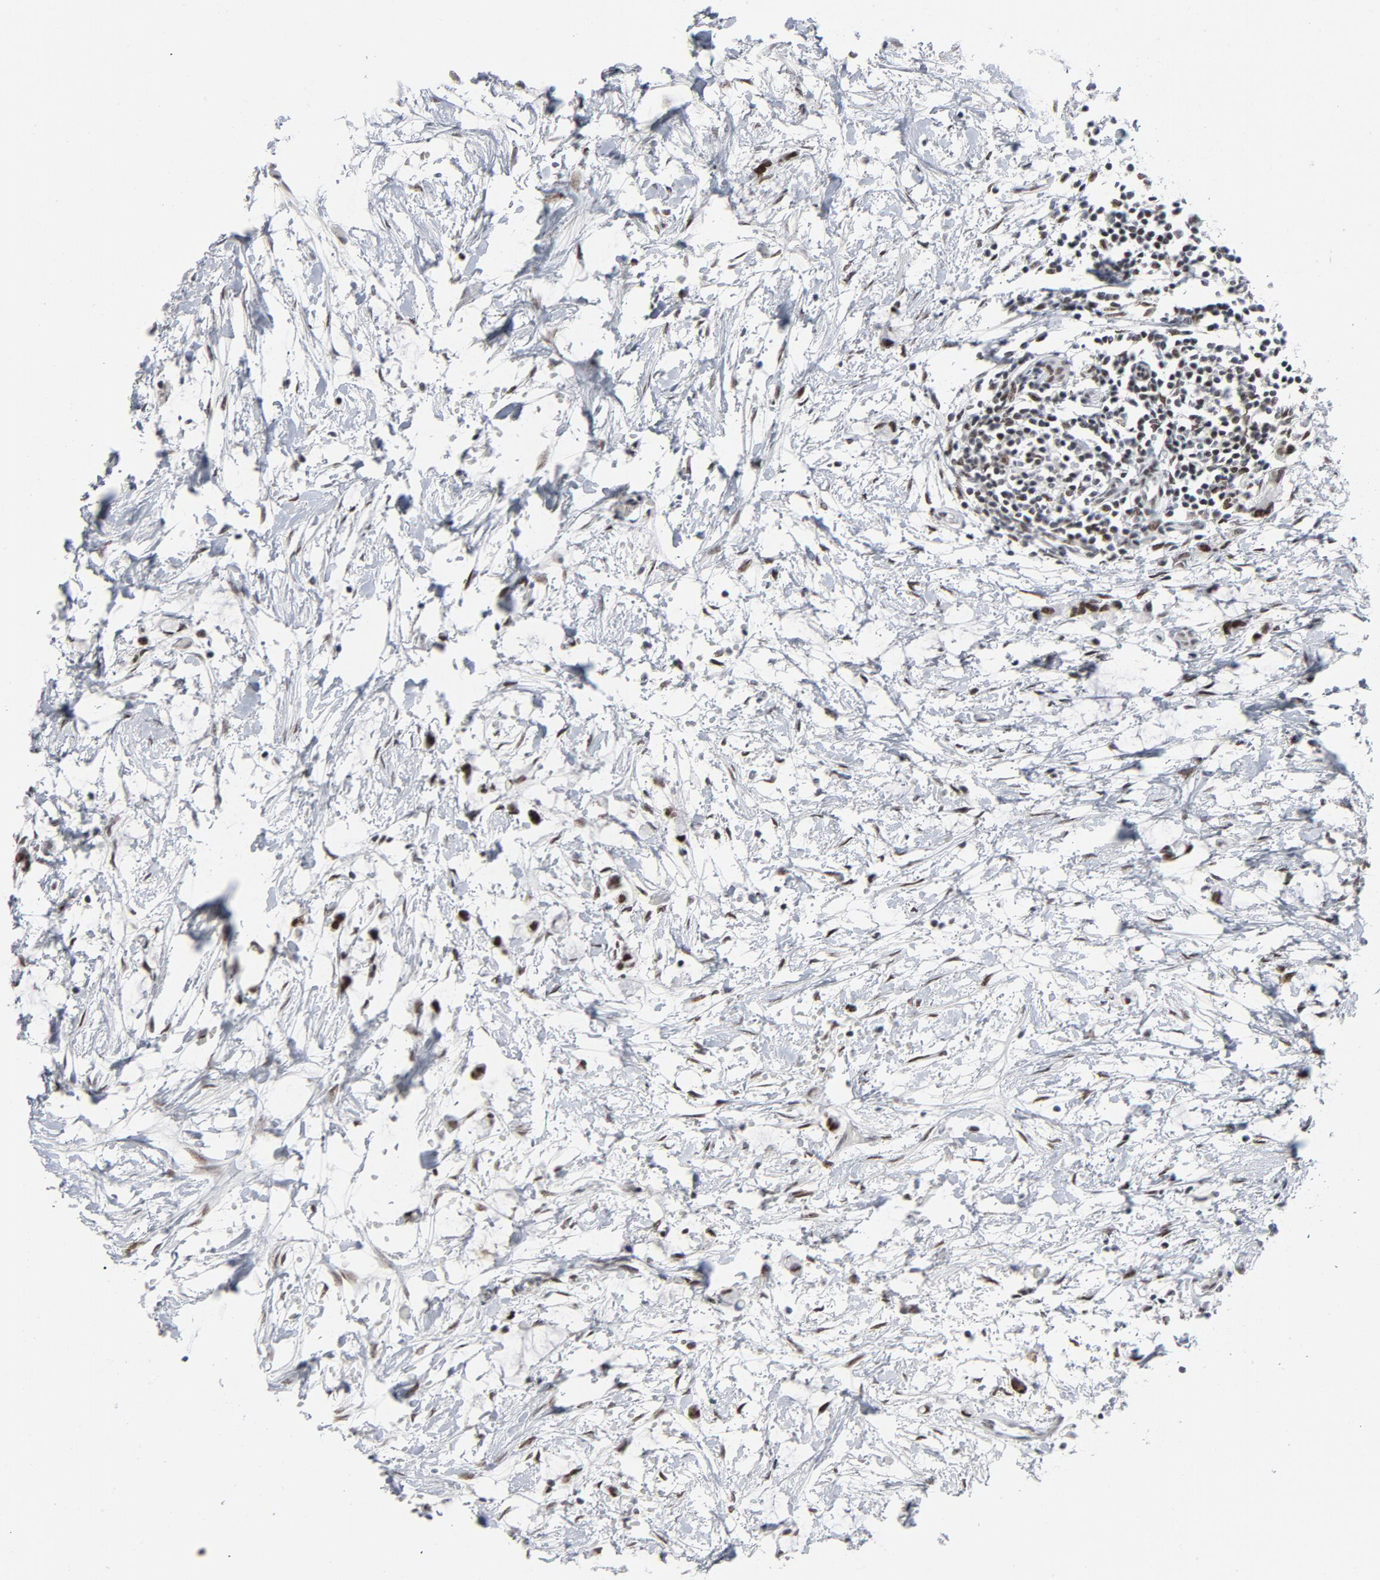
{"staining": {"intensity": "moderate", "quantity": ">75%", "location": "nuclear"}, "tissue": "colorectal cancer", "cell_type": "Tumor cells", "image_type": "cancer", "snomed": [{"axis": "morphology", "description": "Normal tissue, NOS"}, {"axis": "morphology", "description": "Adenocarcinoma, NOS"}, {"axis": "topography", "description": "Colon"}, {"axis": "topography", "description": "Peripheral nerve tissue"}], "caption": "A high-resolution image shows immunohistochemistry staining of colorectal cancer, which reveals moderate nuclear expression in about >75% of tumor cells. (IHC, brightfield microscopy, high magnification).", "gene": "HSF1", "patient": {"sex": "male", "age": 14}}